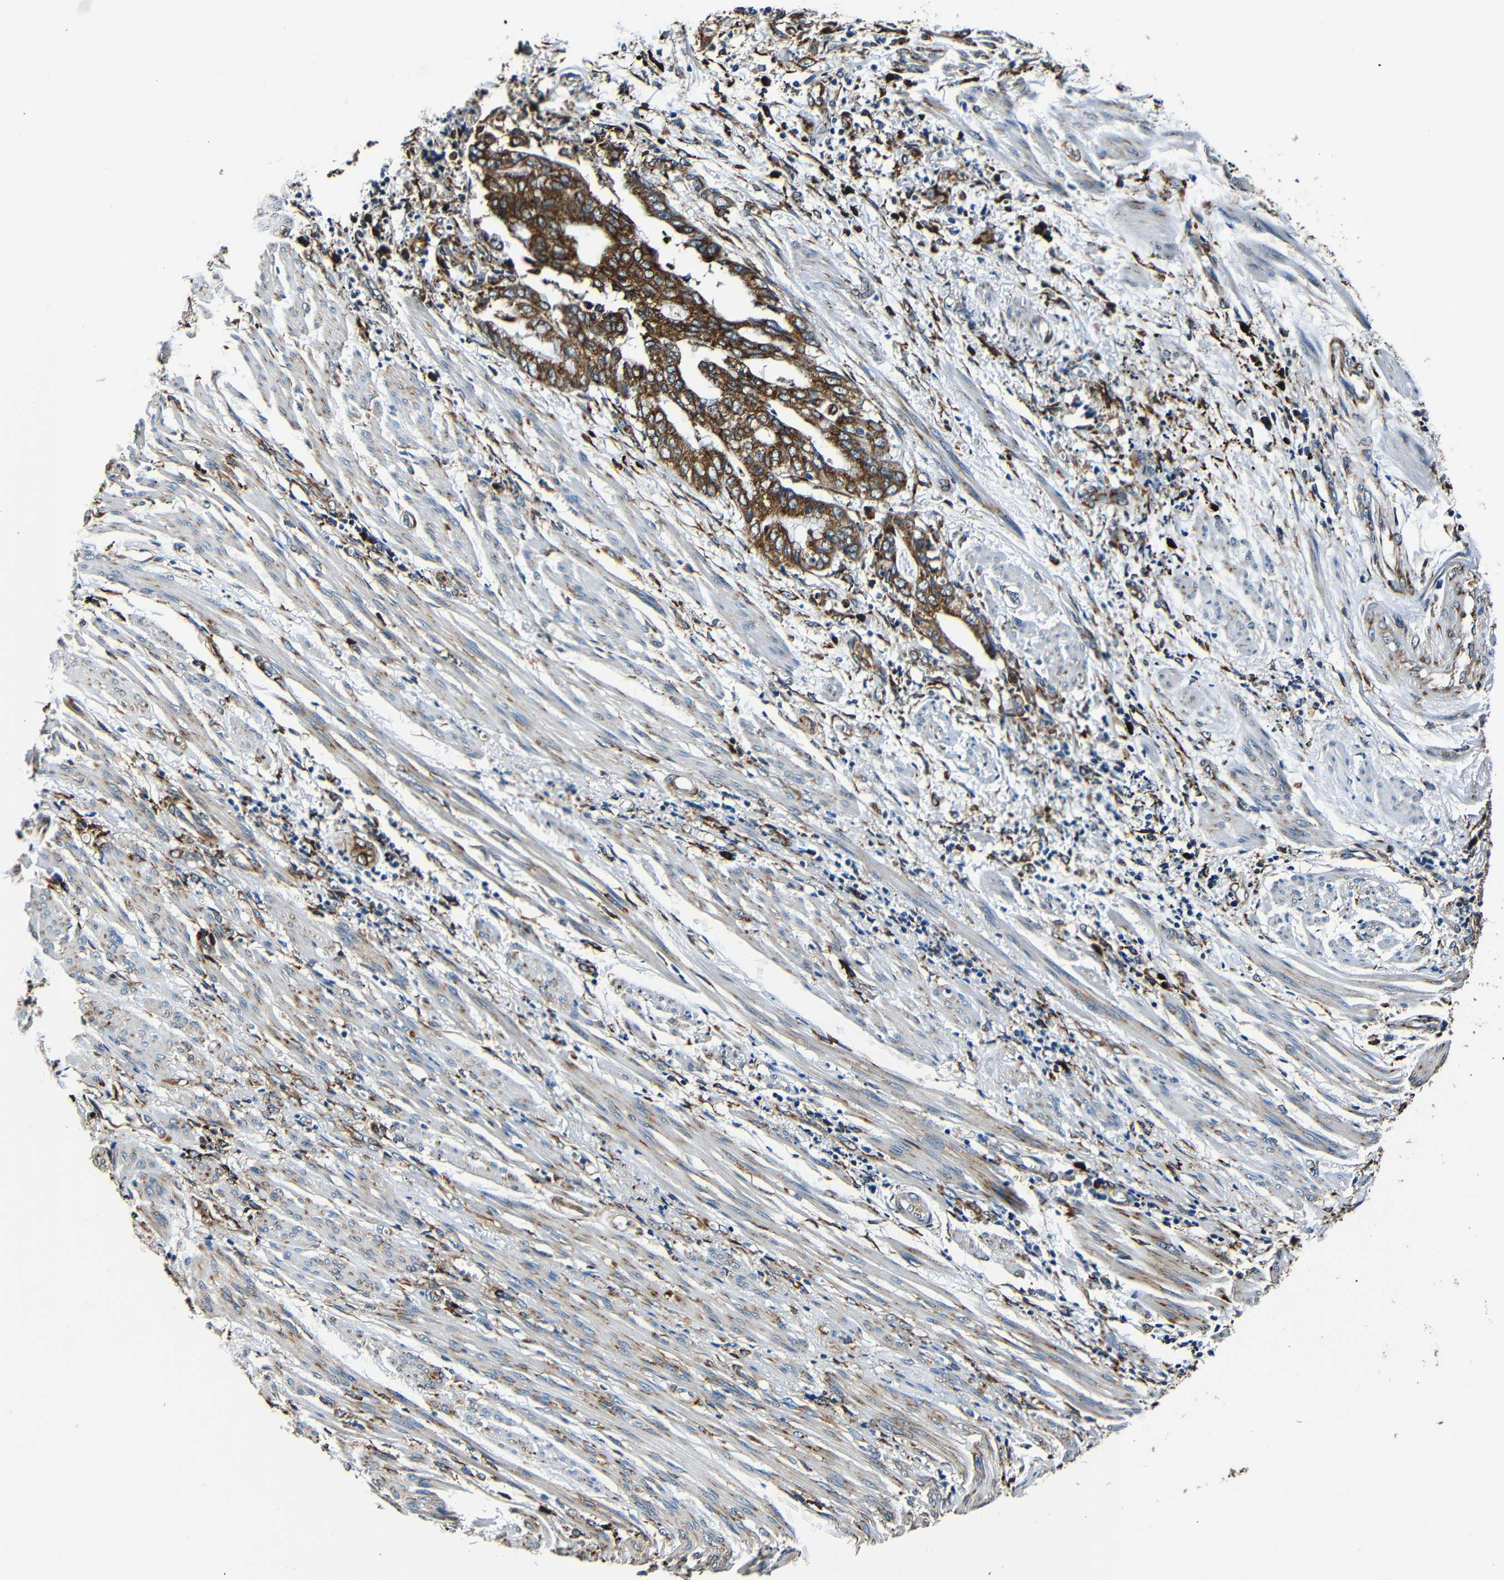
{"staining": {"intensity": "strong", "quantity": ">75%", "location": "cytoplasmic/membranous"}, "tissue": "endometrial cancer", "cell_type": "Tumor cells", "image_type": "cancer", "snomed": [{"axis": "morphology", "description": "Necrosis, NOS"}, {"axis": "morphology", "description": "Adenocarcinoma, NOS"}, {"axis": "topography", "description": "Endometrium"}], "caption": "Immunohistochemistry micrograph of endometrial adenocarcinoma stained for a protein (brown), which exhibits high levels of strong cytoplasmic/membranous staining in approximately >75% of tumor cells.", "gene": "RRBP1", "patient": {"sex": "female", "age": 79}}